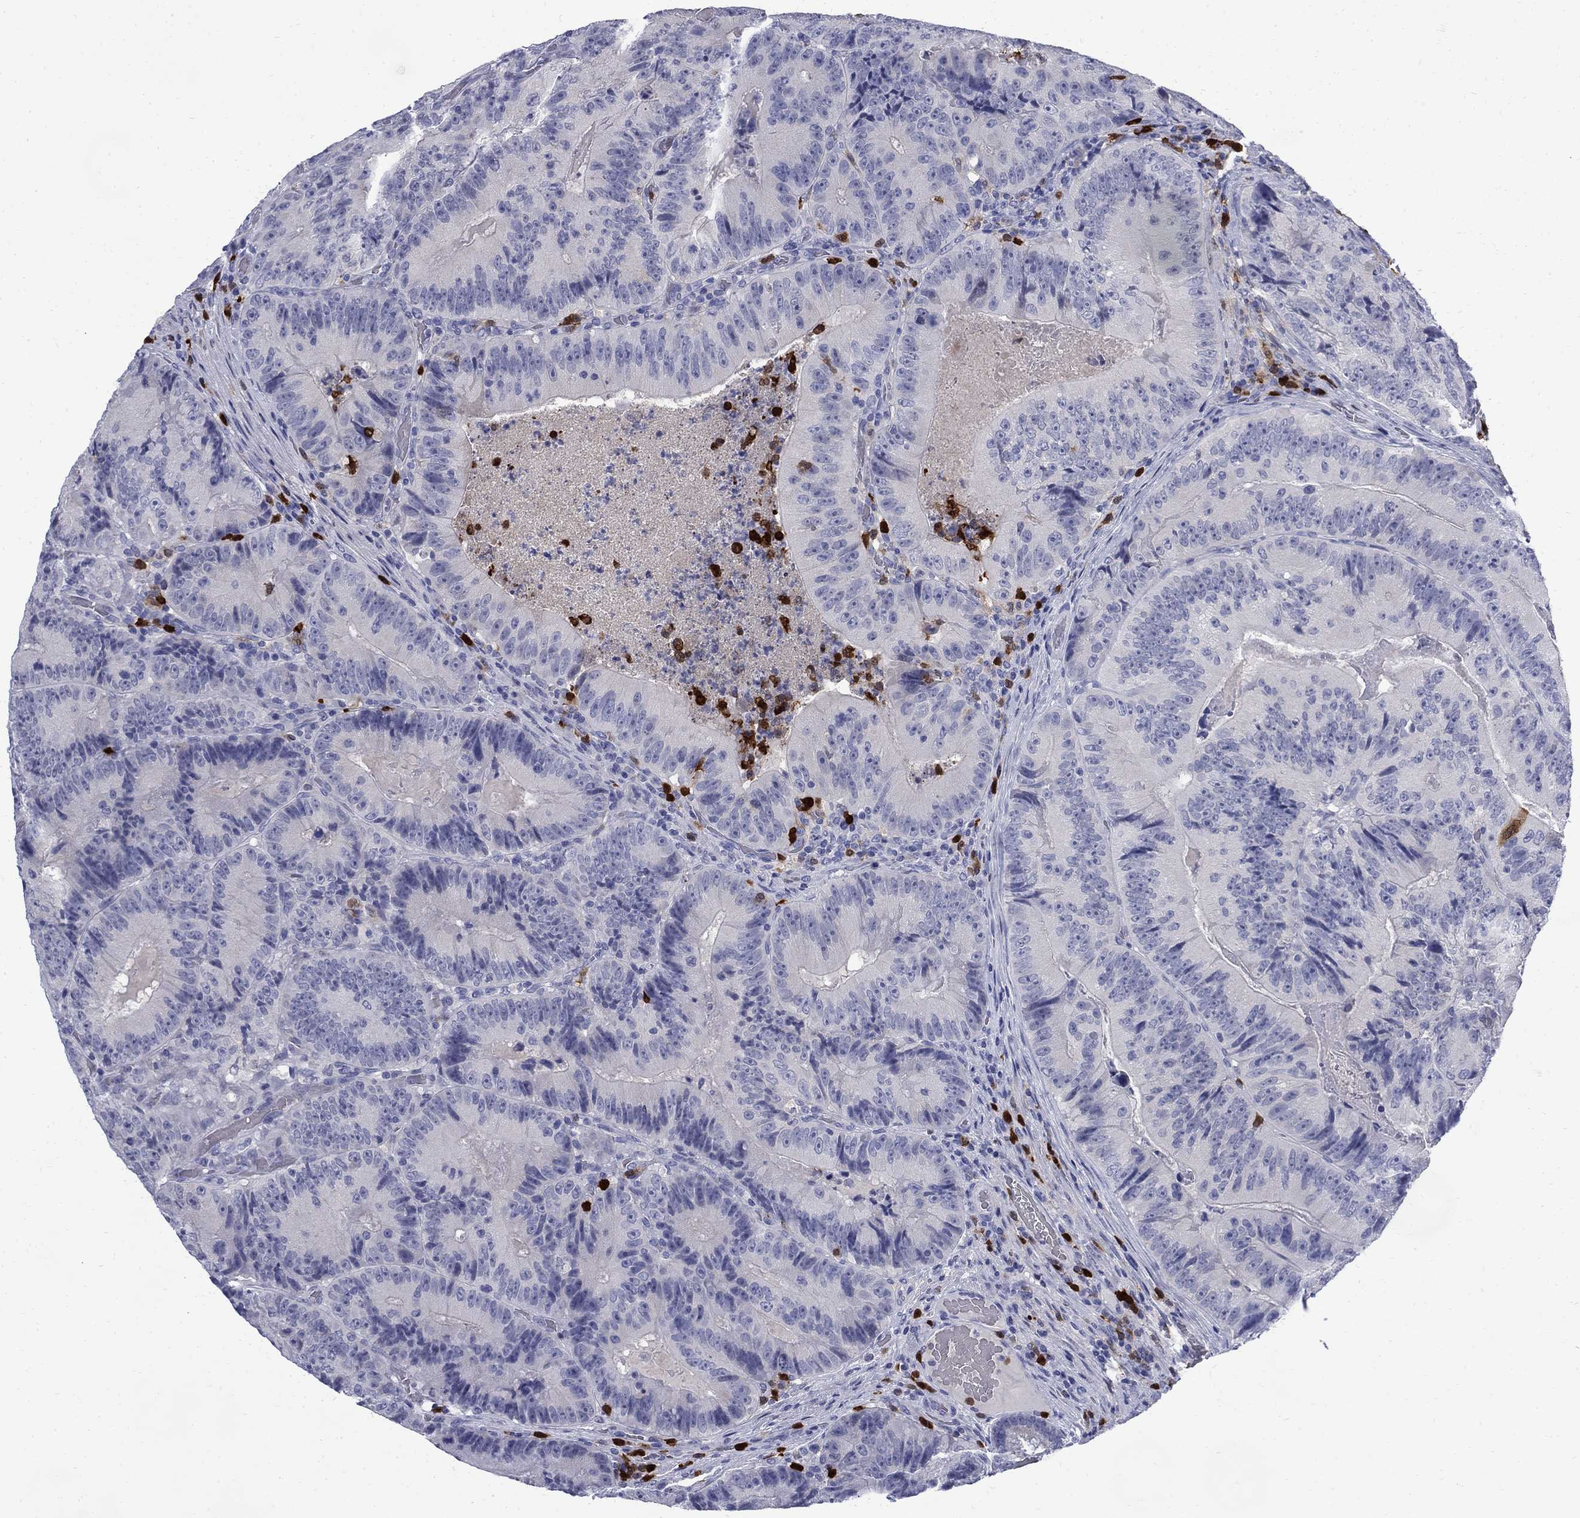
{"staining": {"intensity": "negative", "quantity": "none", "location": "none"}, "tissue": "colorectal cancer", "cell_type": "Tumor cells", "image_type": "cancer", "snomed": [{"axis": "morphology", "description": "Adenocarcinoma, NOS"}, {"axis": "topography", "description": "Colon"}], "caption": "Immunohistochemistry (IHC) photomicrograph of neoplastic tissue: human colorectal adenocarcinoma stained with DAB shows no significant protein positivity in tumor cells.", "gene": "SERPINB2", "patient": {"sex": "female", "age": 86}}